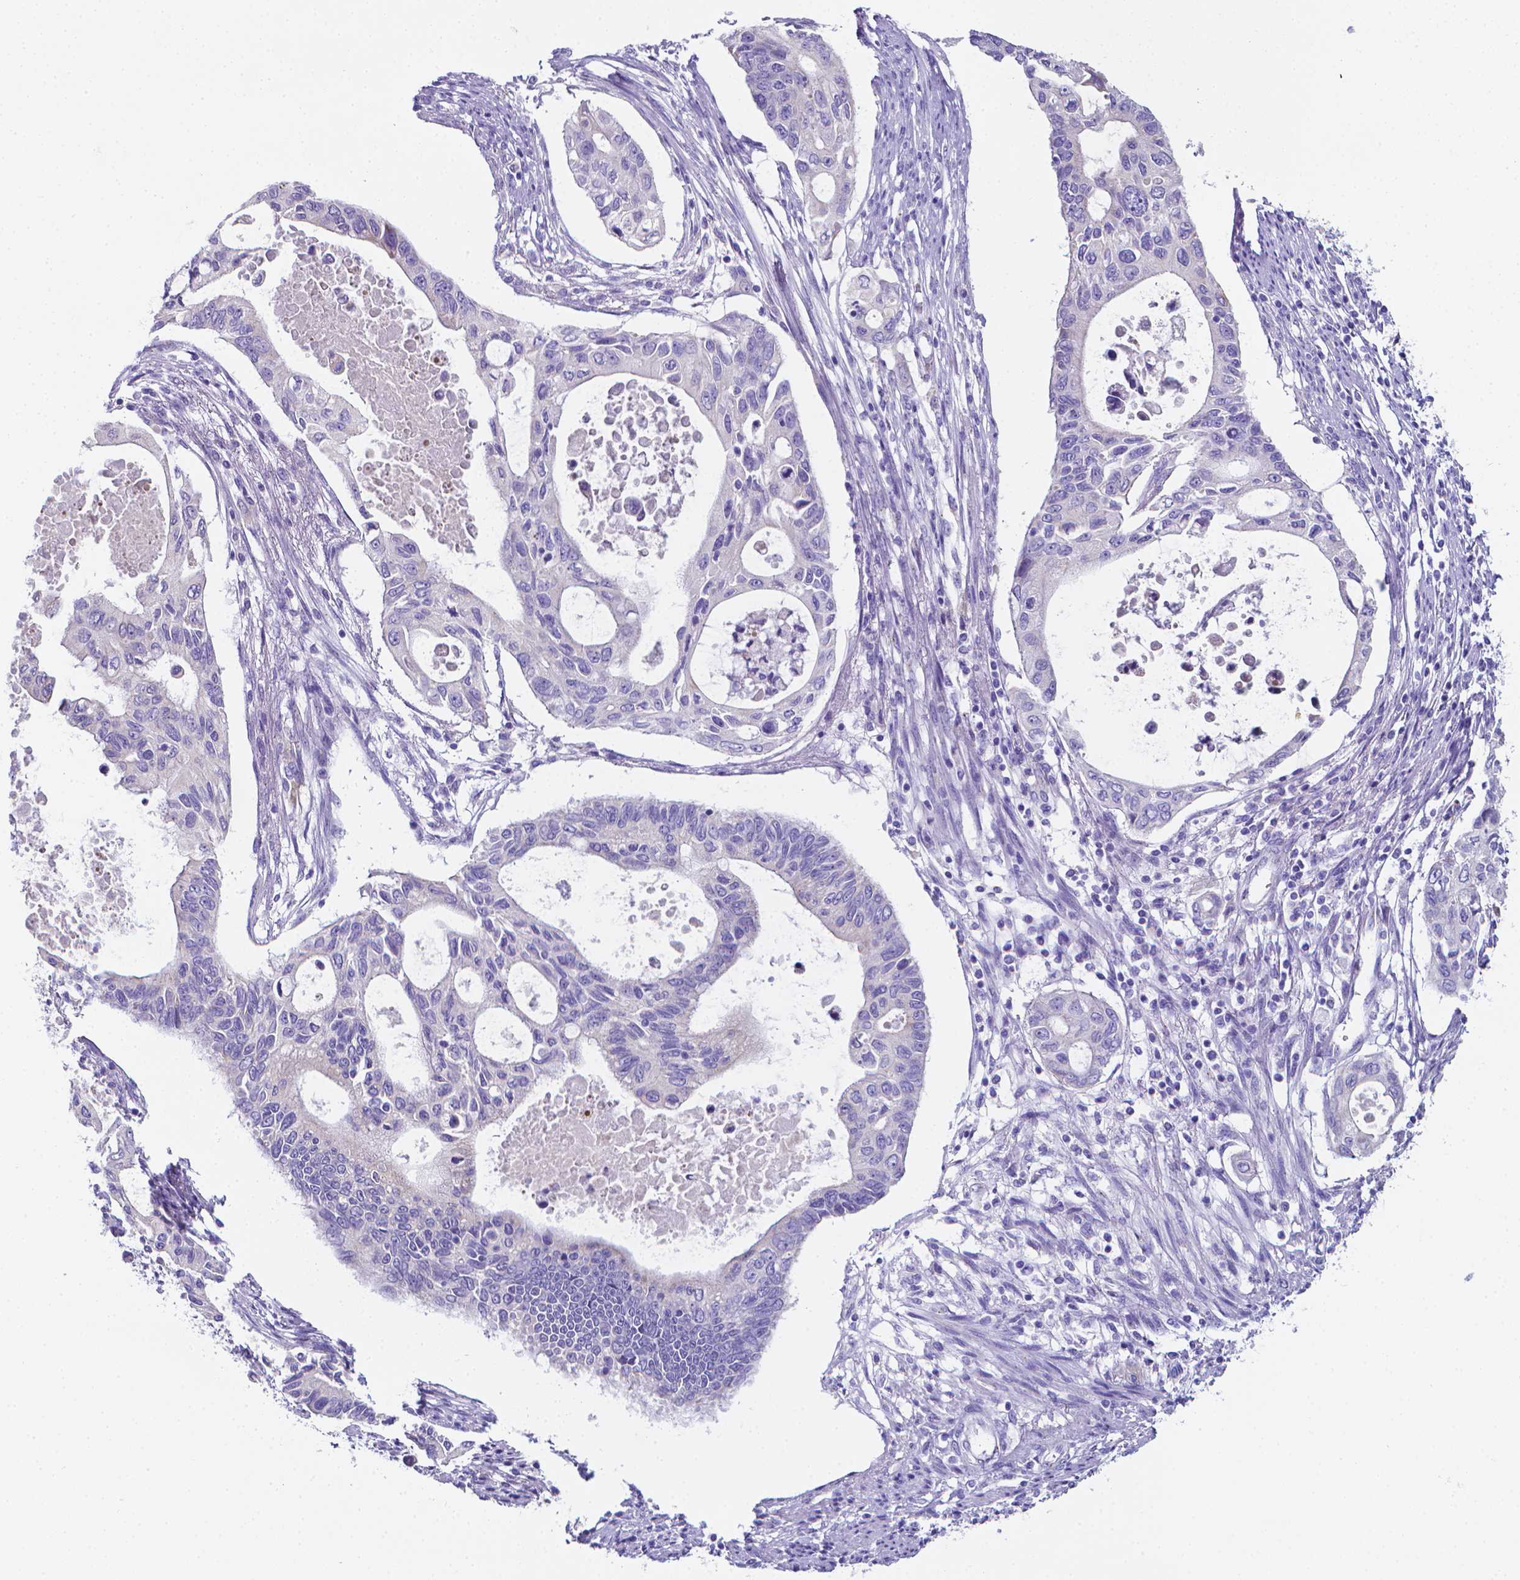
{"staining": {"intensity": "negative", "quantity": "none", "location": "none"}, "tissue": "pancreatic cancer", "cell_type": "Tumor cells", "image_type": "cancer", "snomed": [{"axis": "morphology", "description": "Adenocarcinoma, NOS"}, {"axis": "topography", "description": "Pancreas"}], "caption": "This is a histopathology image of immunohistochemistry (IHC) staining of adenocarcinoma (pancreatic), which shows no expression in tumor cells.", "gene": "LRRC73", "patient": {"sex": "female", "age": 63}}